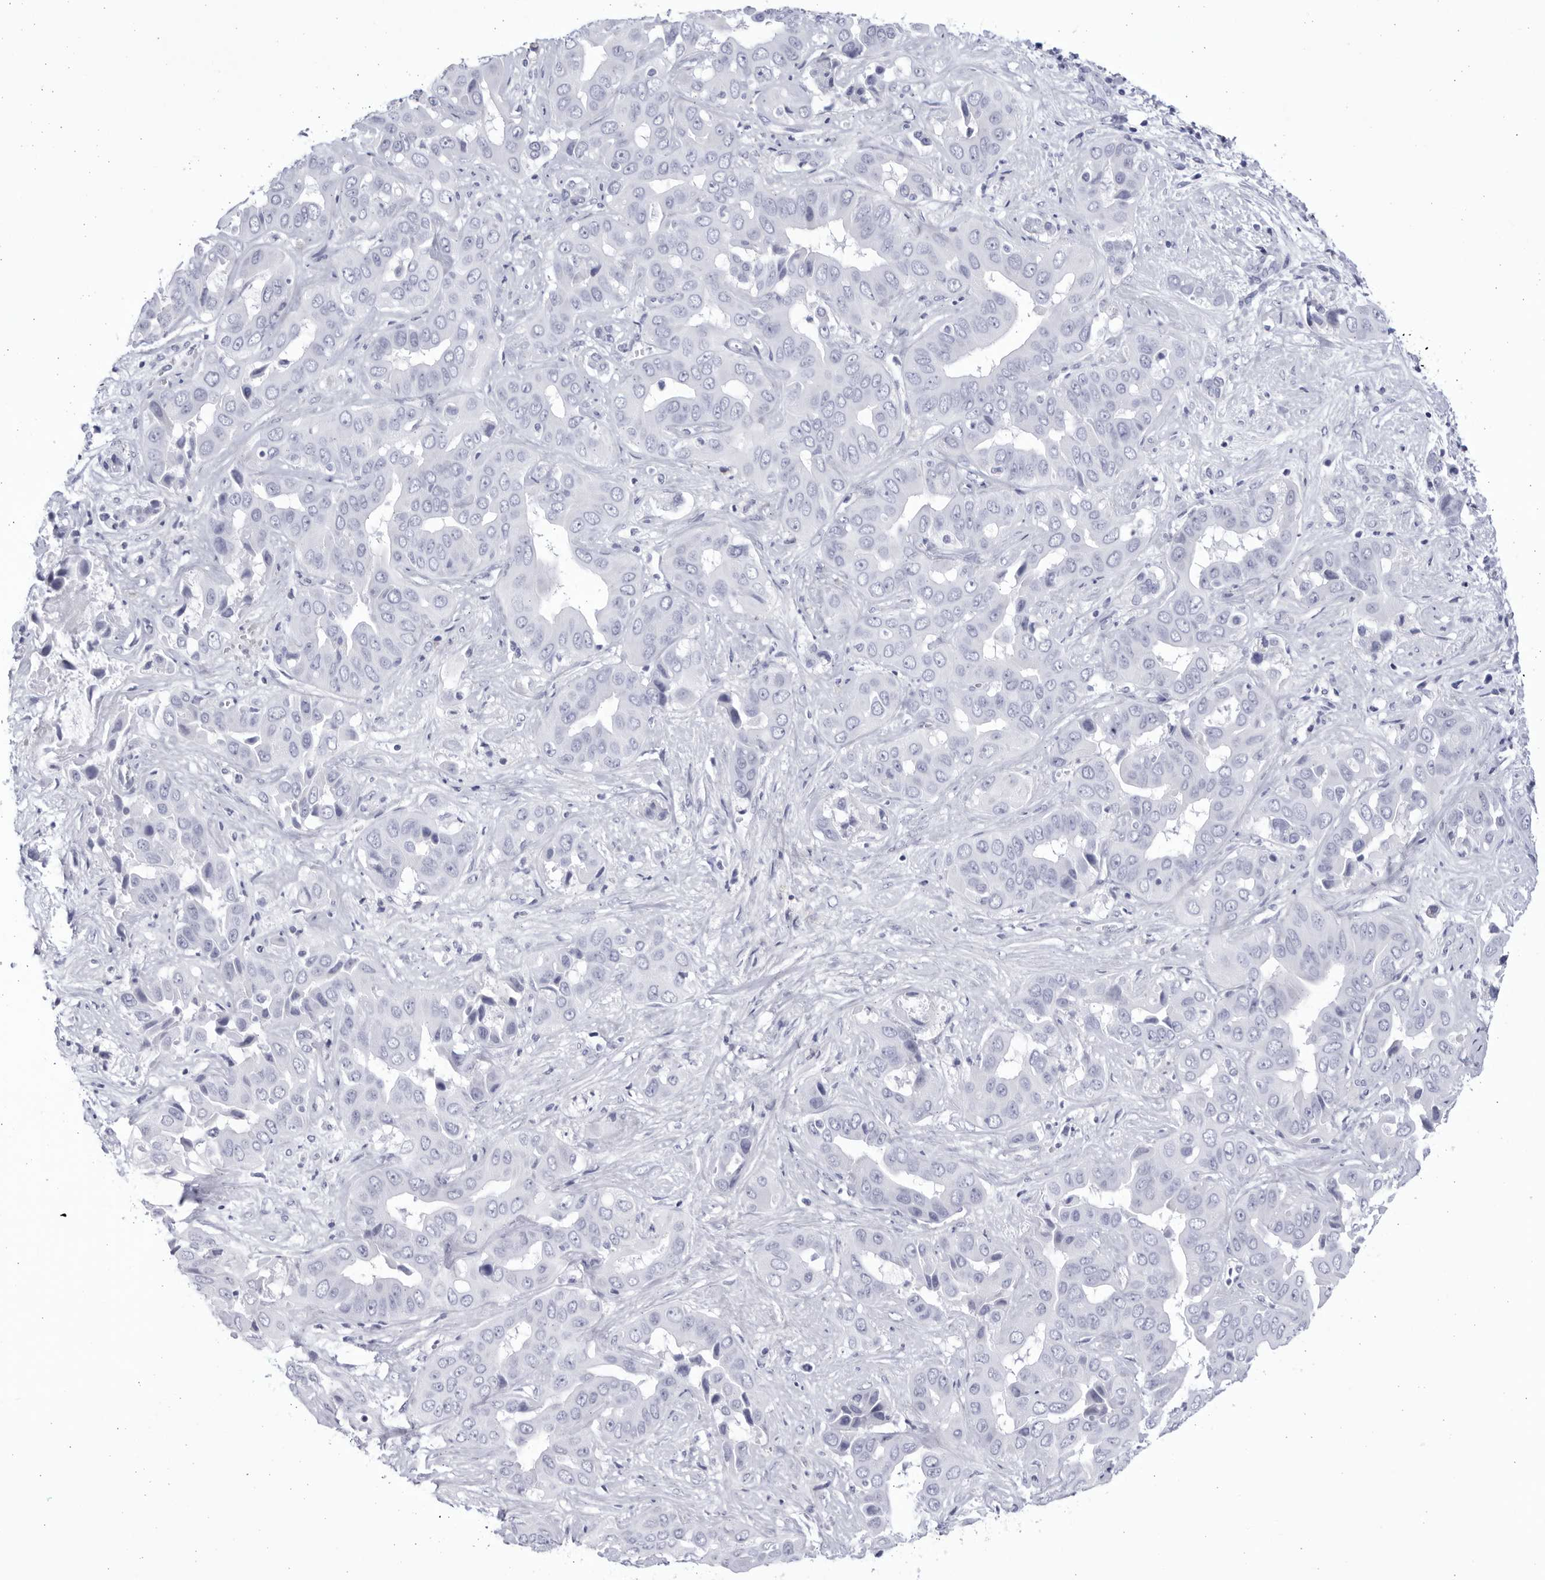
{"staining": {"intensity": "negative", "quantity": "none", "location": "none"}, "tissue": "liver cancer", "cell_type": "Tumor cells", "image_type": "cancer", "snomed": [{"axis": "morphology", "description": "Cholangiocarcinoma"}, {"axis": "topography", "description": "Liver"}], "caption": "A histopathology image of human liver cancer is negative for staining in tumor cells.", "gene": "CCDC181", "patient": {"sex": "female", "age": 52}}